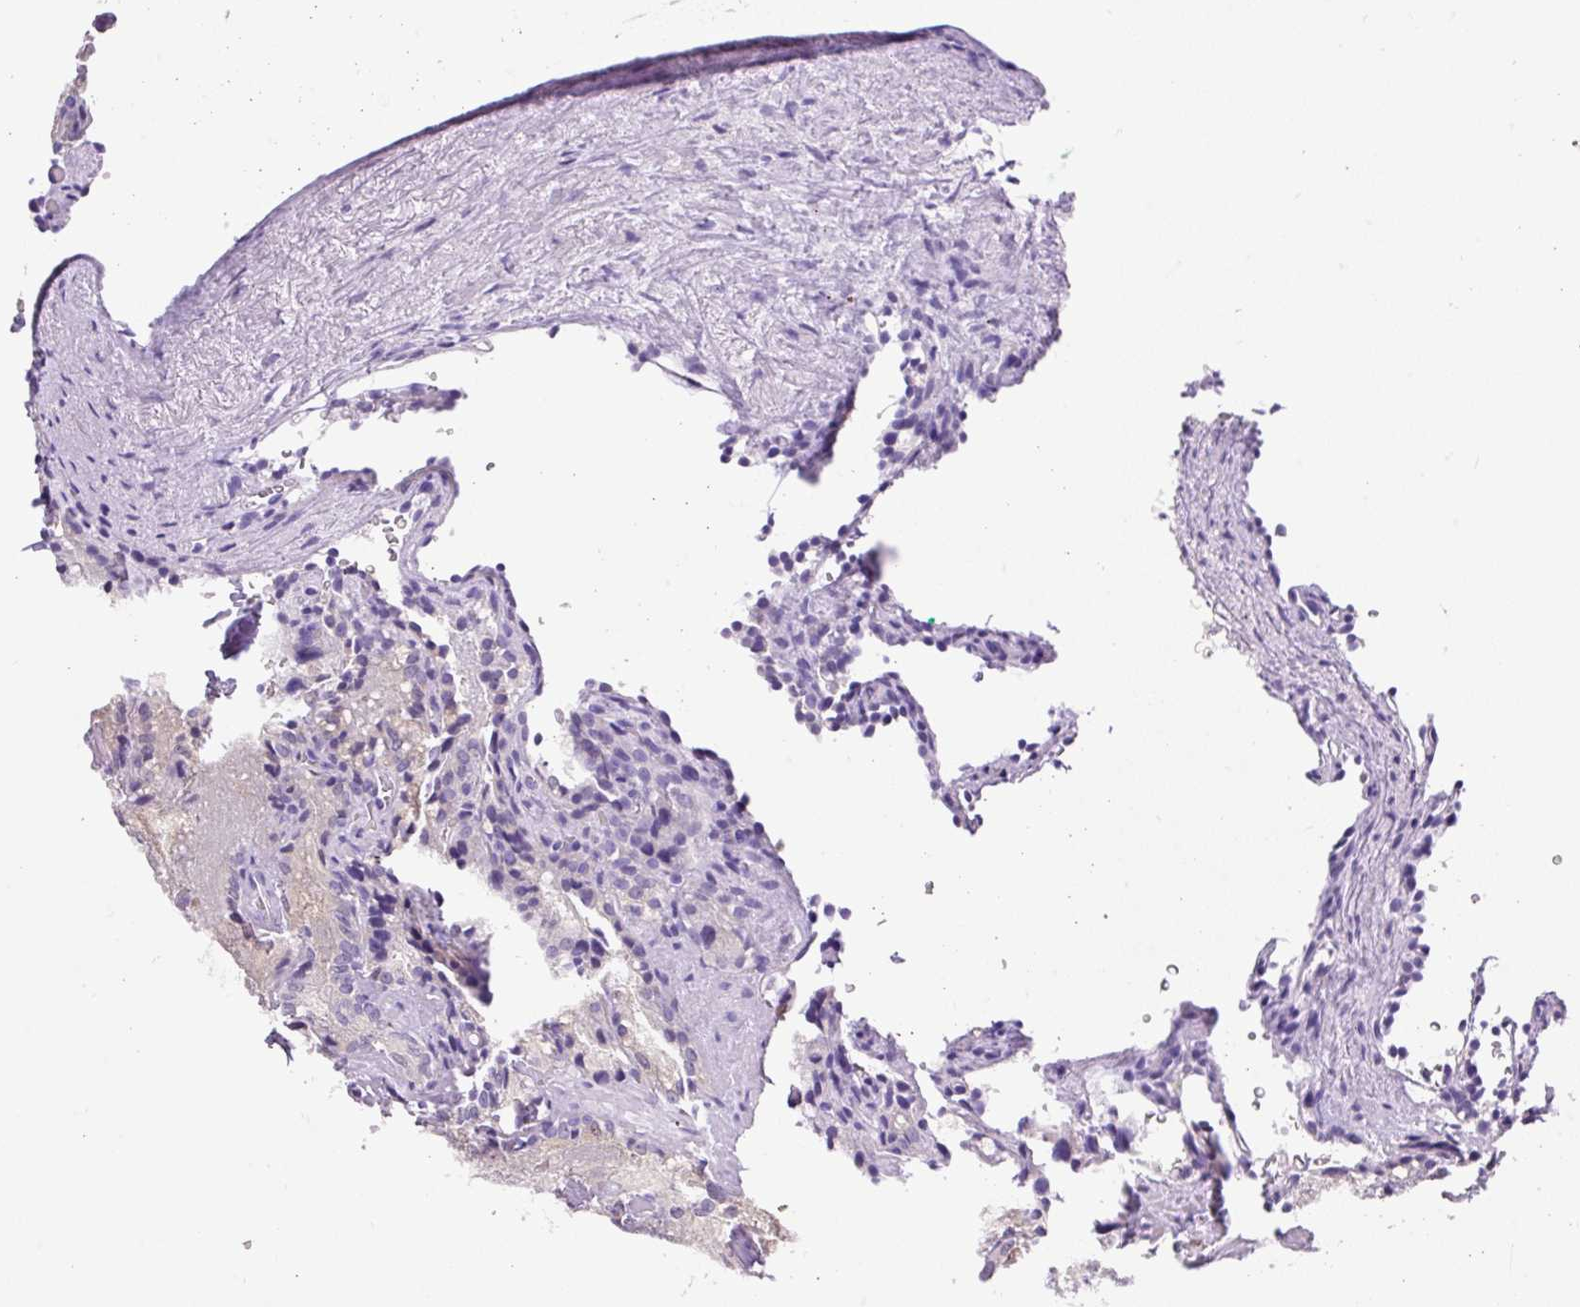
{"staining": {"intensity": "negative", "quantity": "none", "location": "none"}, "tissue": "seminal vesicle", "cell_type": "Glandular cells", "image_type": "normal", "snomed": [{"axis": "morphology", "description": "Normal tissue, NOS"}, {"axis": "topography", "description": "Seminal veicle"}], "caption": "A high-resolution histopathology image shows IHC staining of unremarkable seminal vesicle, which reveals no significant expression in glandular cells. Brightfield microscopy of immunohistochemistry stained with DAB (brown) and hematoxylin (blue), captured at high magnification.", "gene": "TDRD15", "patient": {"sex": "male", "age": 62}}